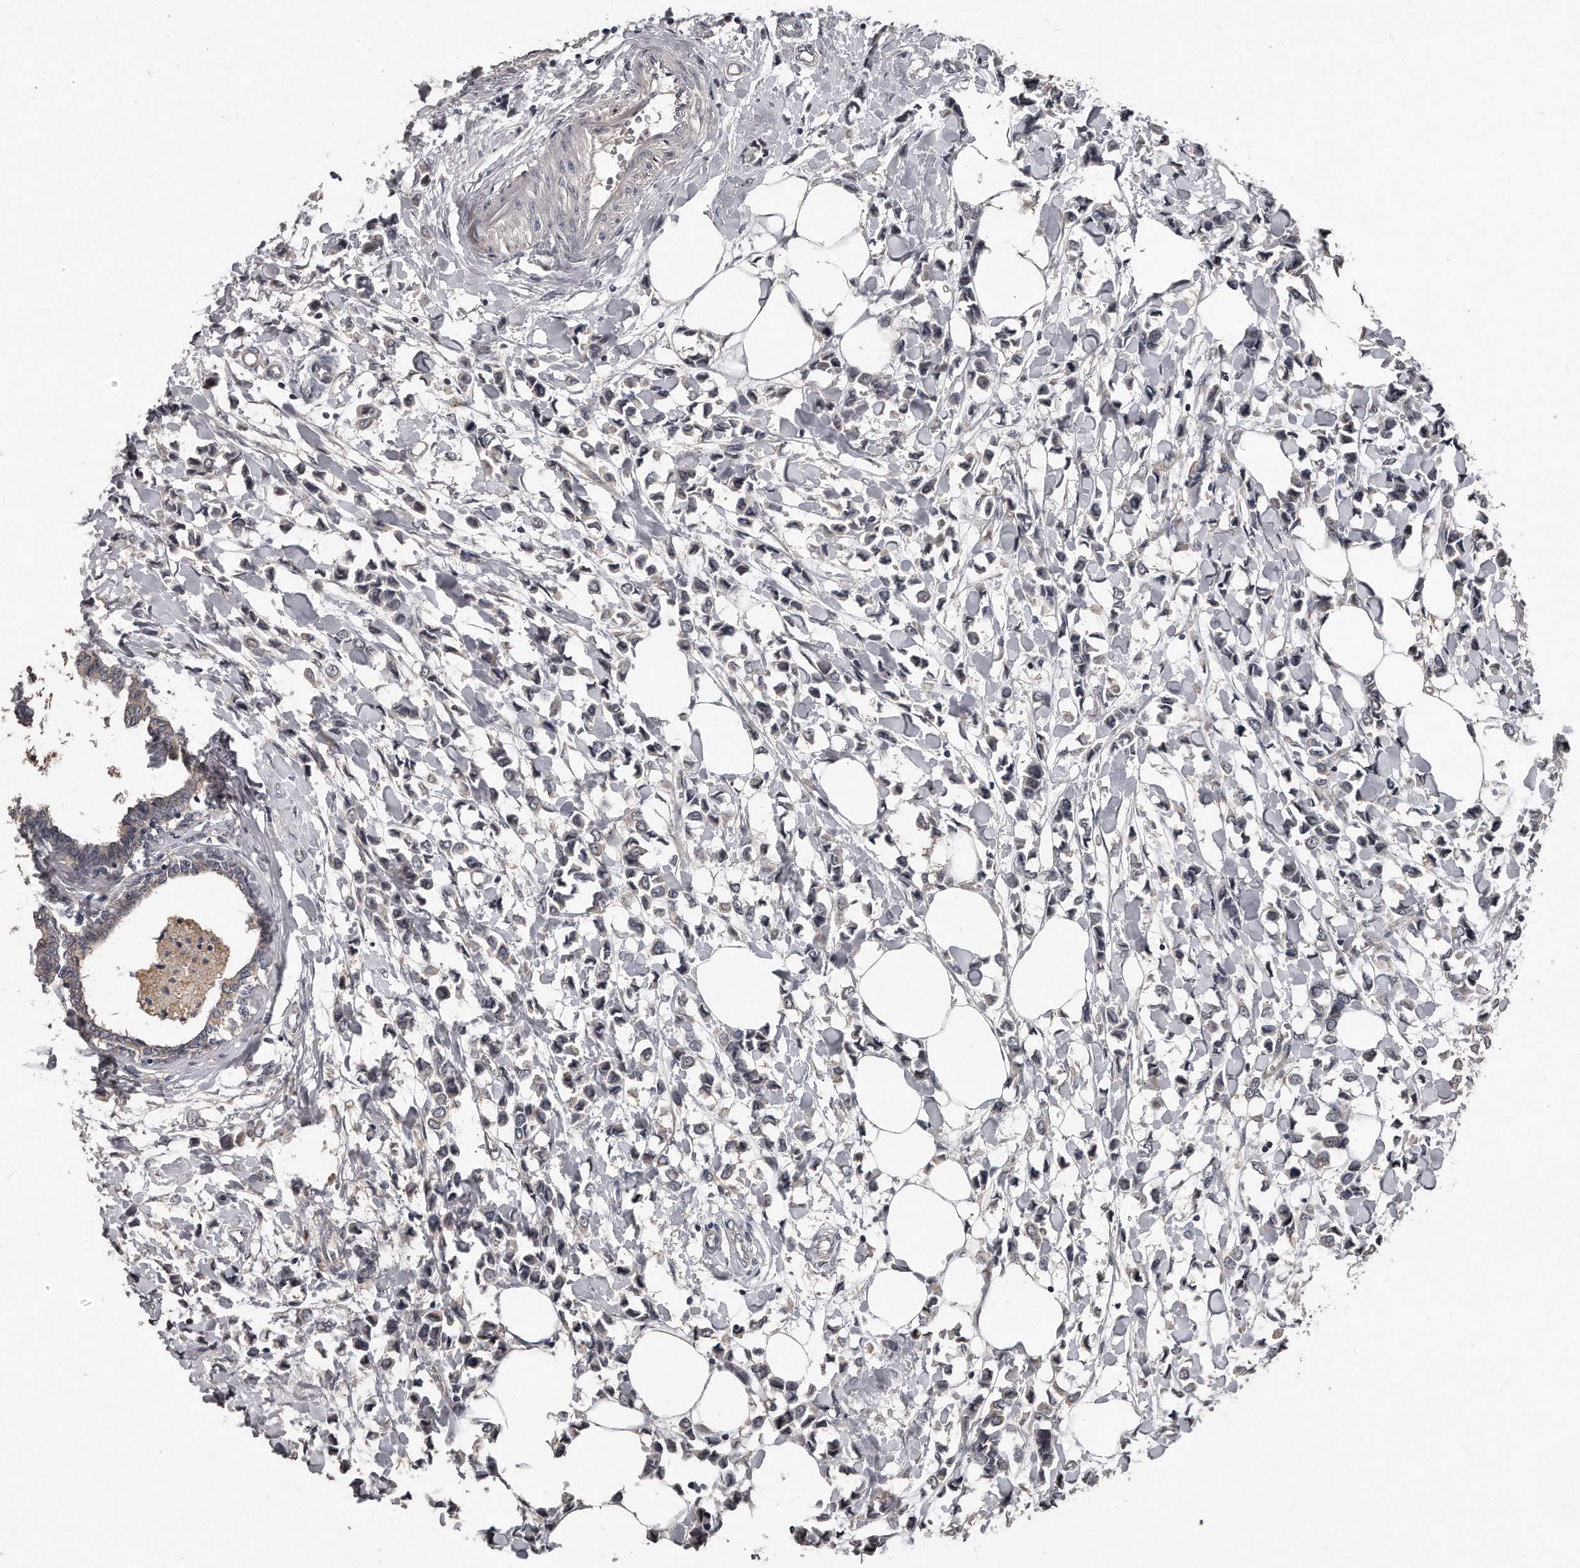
{"staining": {"intensity": "weak", "quantity": "<25%", "location": "cytoplasmic/membranous"}, "tissue": "breast cancer", "cell_type": "Tumor cells", "image_type": "cancer", "snomed": [{"axis": "morphology", "description": "Lobular carcinoma"}, {"axis": "topography", "description": "Breast"}], "caption": "Immunohistochemical staining of human breast lobular carcinoma shows no significant staining in tumor cells. (DAB (3,3'-diaminobenzidine) immunohistochemistry, high magnification).", "gene": "GRB10", "patient": {"sex": "female", "age": 51}}